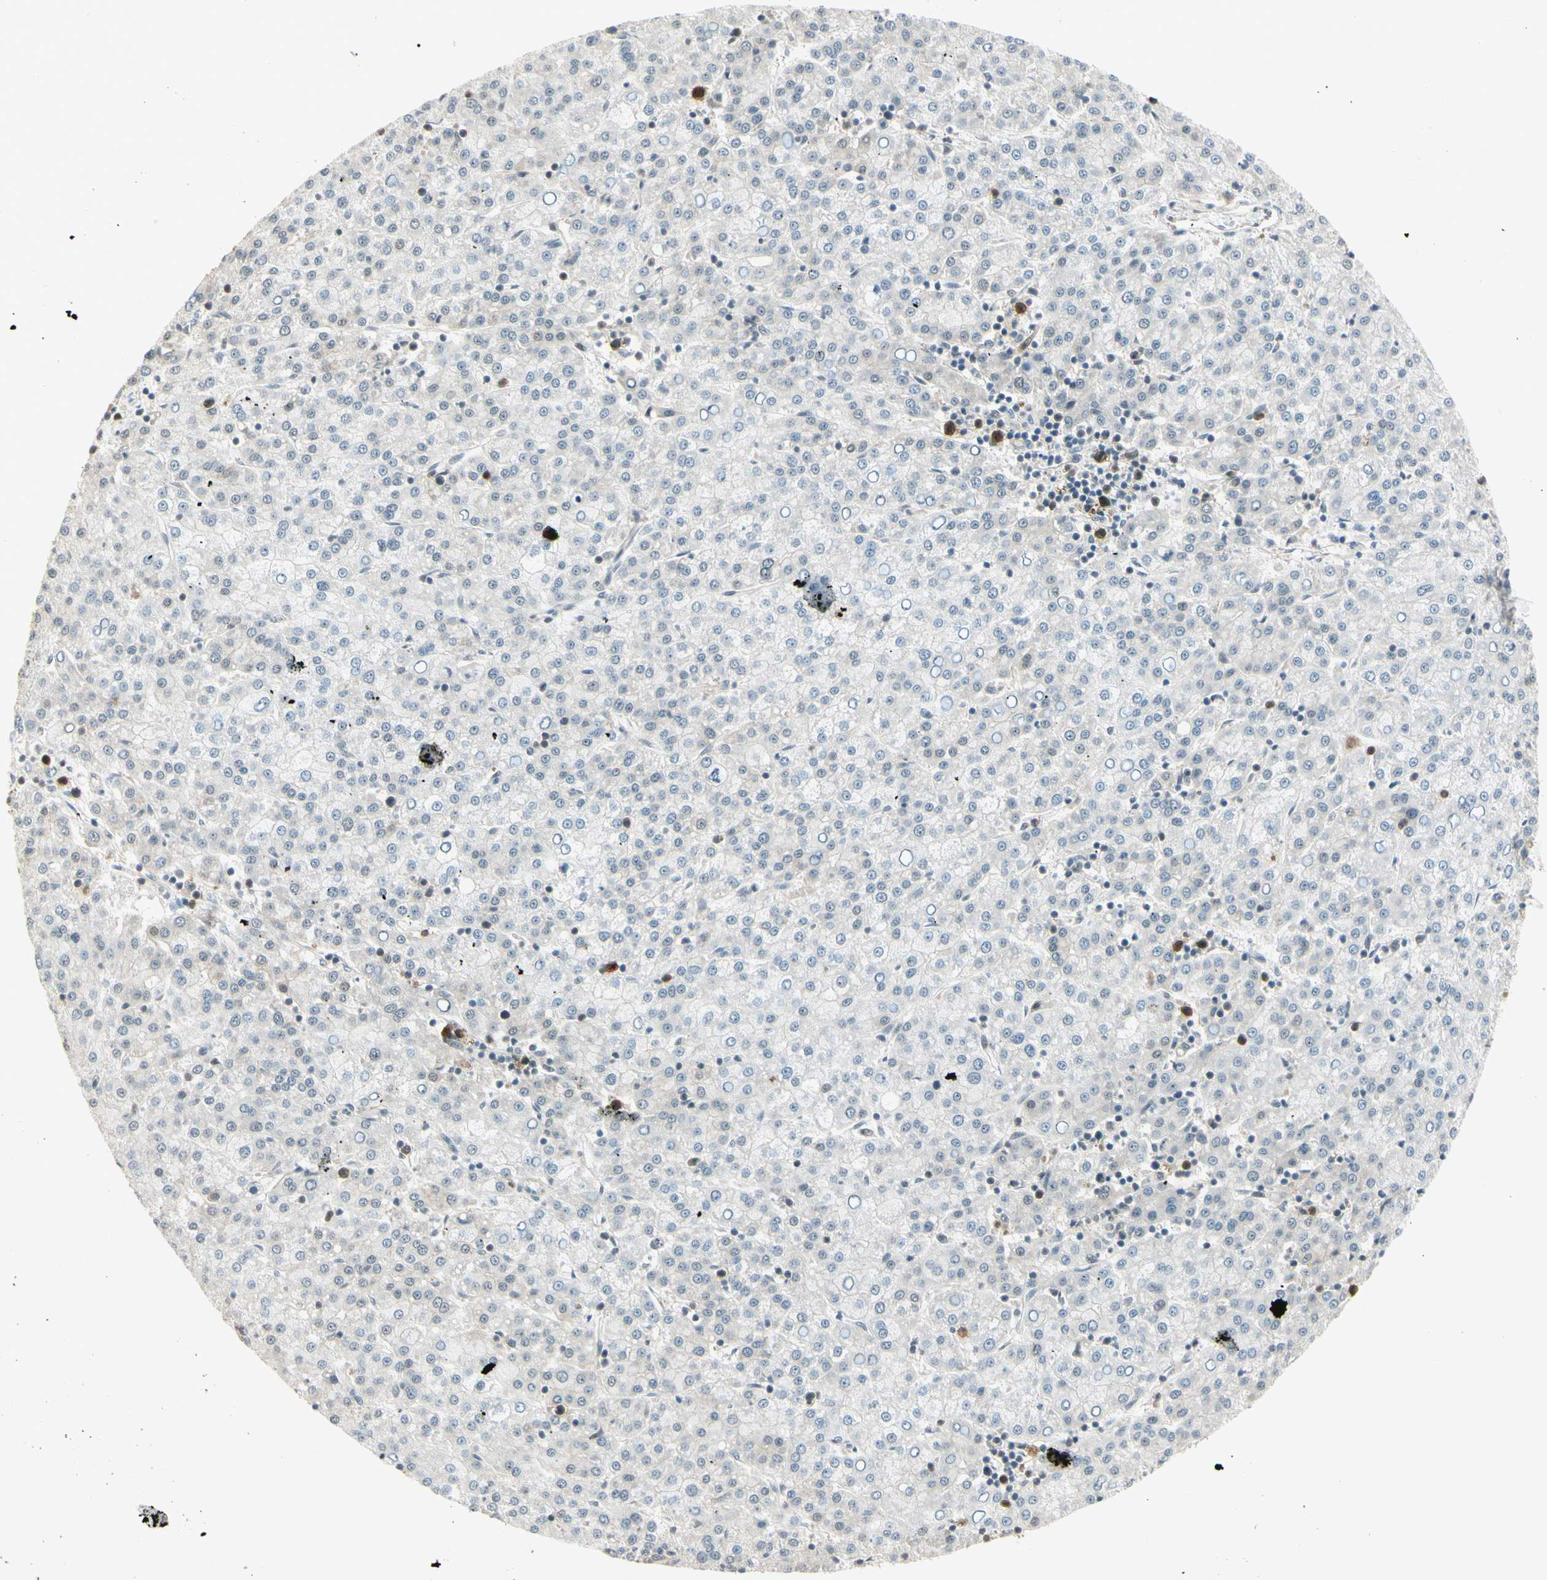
{"staining": {"intensity": "negative", "quantity": "none", "location": "none"}, "tissue": "liver cancer", "cell_type": "Tumor cells", "image_type": "cancer", "snomed": [{"axis": "morphology", "description": "Carcinoma, Hepatocellular, NOS"}, {"axis": "topography", "description": "Liver"}], "caption": "Tumor cells are negative for brown protein staining in liver cancer.", "gene": "IPO5", "patient": {"sex": "female", "age": 58}}